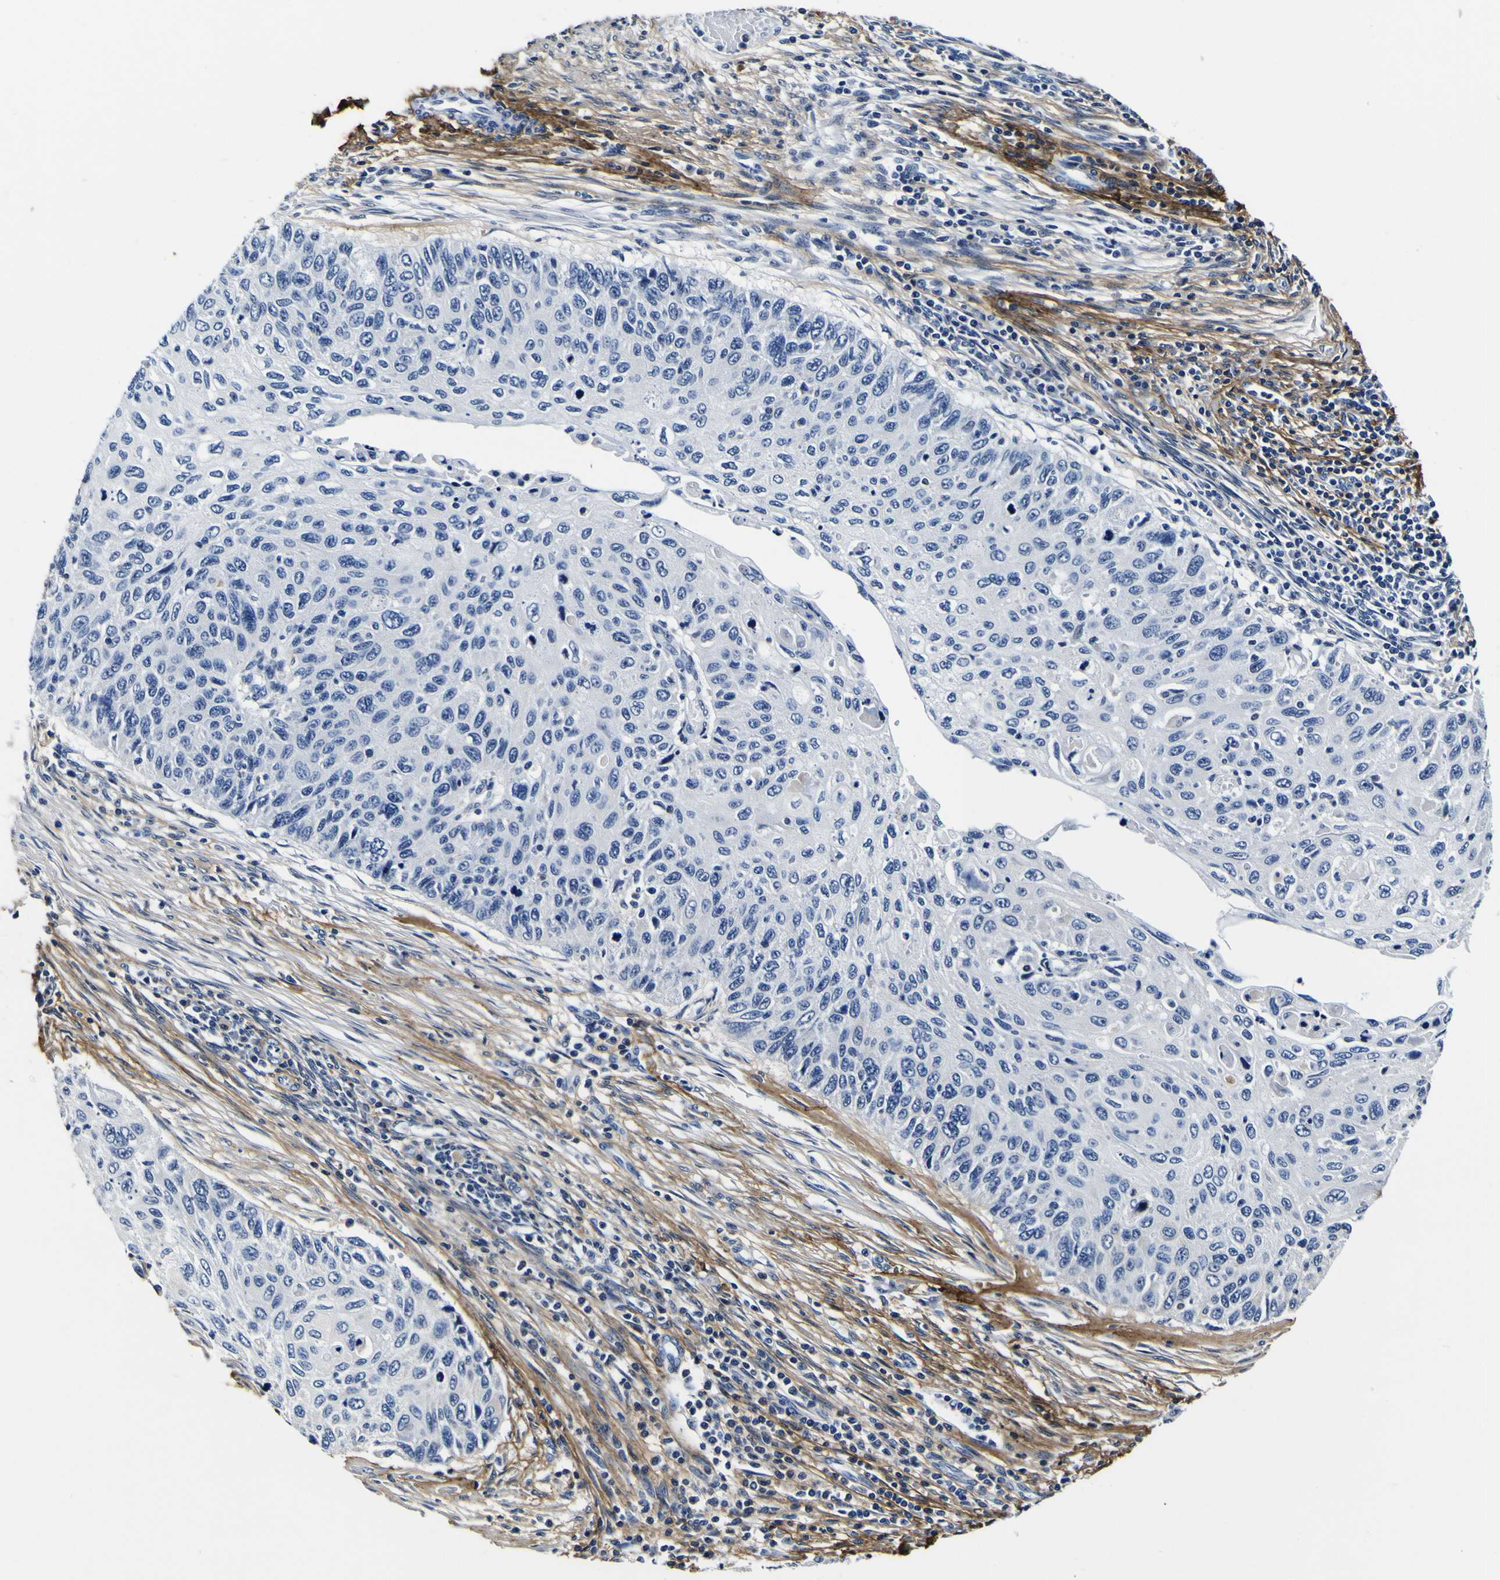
{"staining": {"intensity": "negative", "quantity": "none", "location": "none"}, "tissue": "cervical cancer", "cell_type": "Tumor cells", "image_type": "cancer", "snomed": [{"axis": "morphology", "description": "Squamous cell carcinoma, NOS"}, {"axis": "topography", "description": "Cervix"}], "caption": "Tumor cells are negative for brown protein staining in squamous cell carcinoma (cervical). Brightfield microscopy of IHC stained with DAB (brown) and hematoxylin (blue), captured at high magnification.", "gene": "POSTN", "patient": {"sex": "female", "age": 70}}